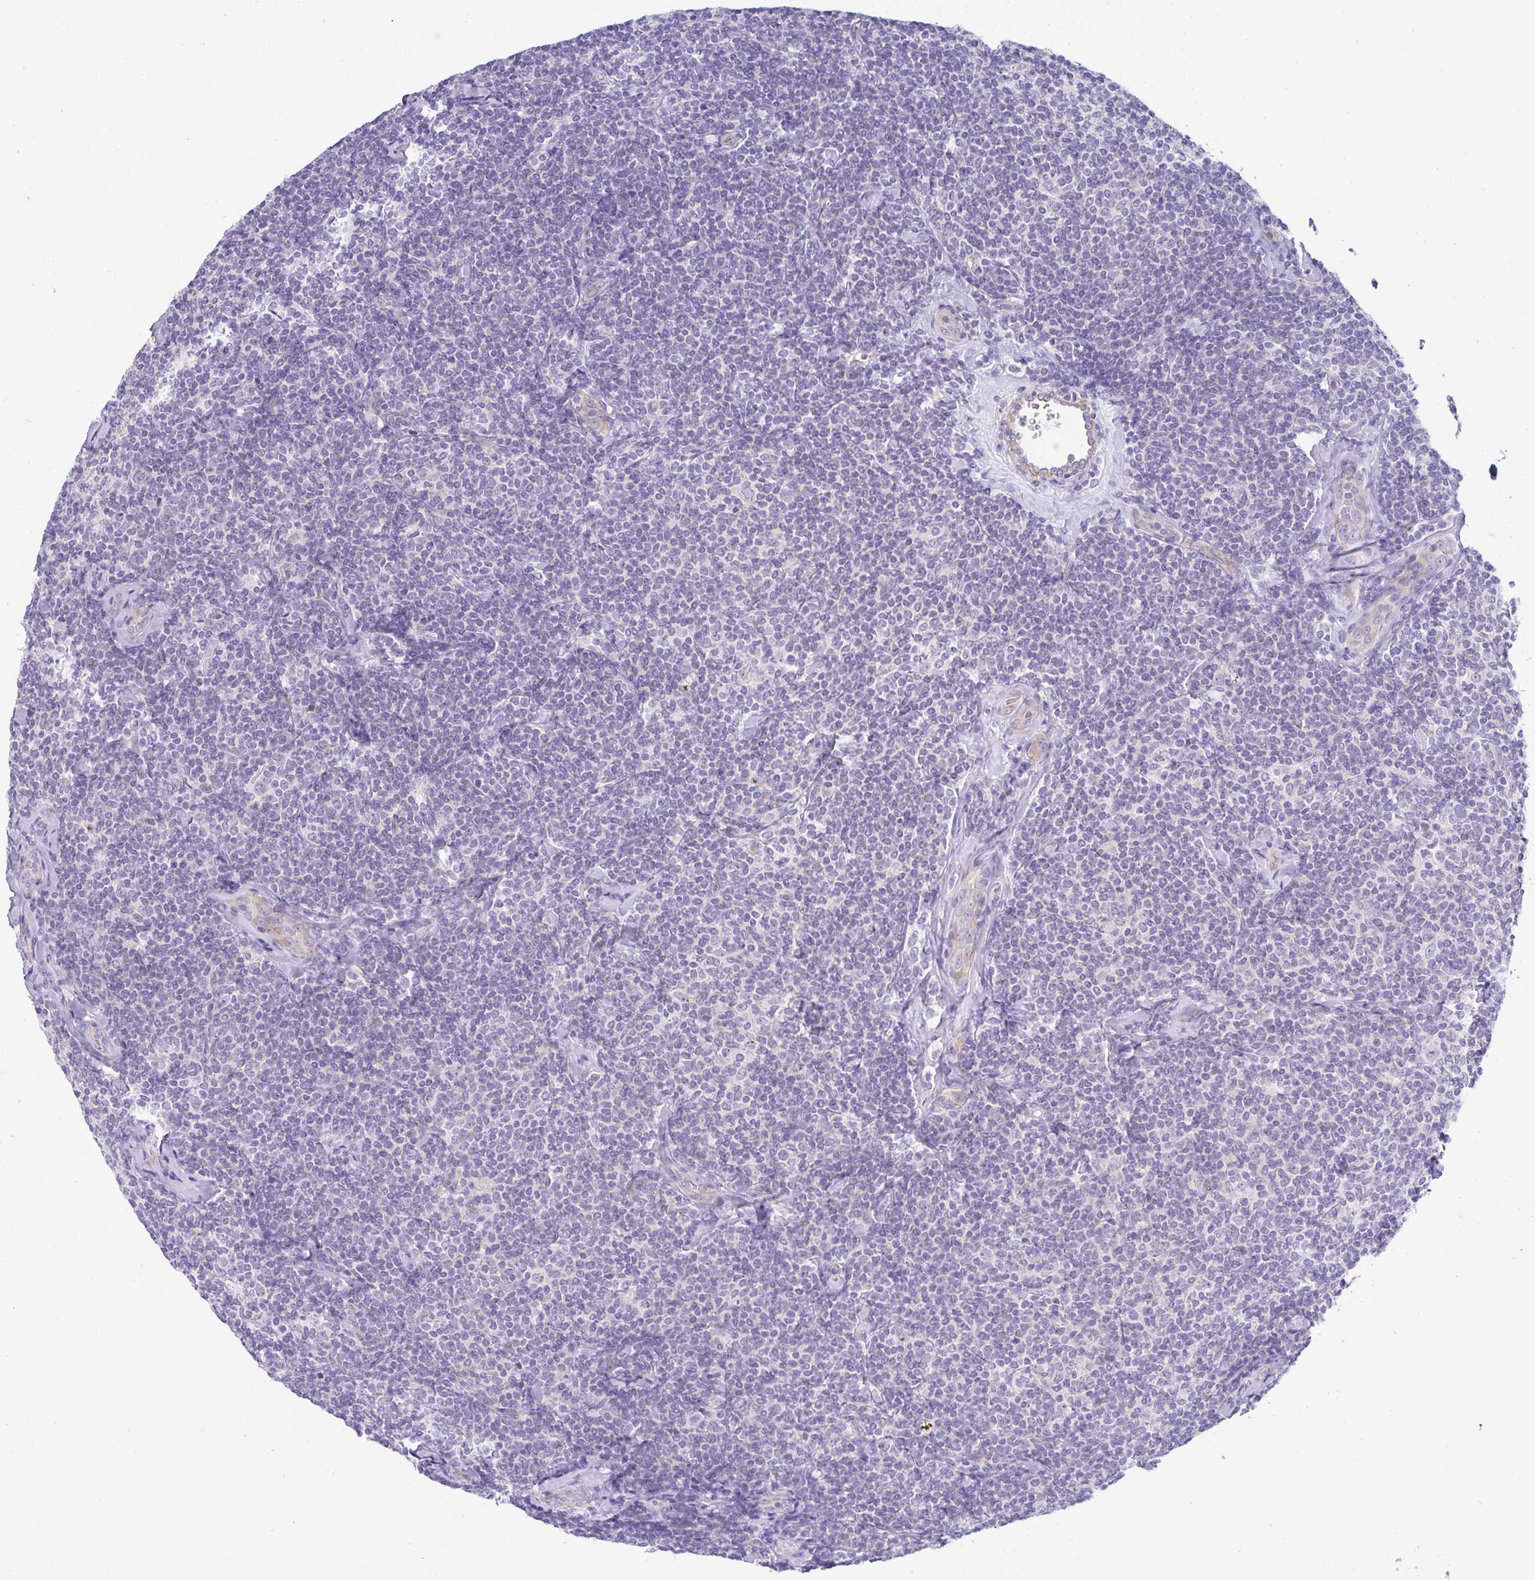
{"staining": {"intensity": "negative", "quantity": "none", "location": "none"}, "tissue": "lymphoma", "cell_type": "Tumor cells", "image_type": "cancer", "snomed": [{"axis": "morphology", "description": "Malignant lymphoma, non-Hodgkin's type, Low grade"}, {"axis": "topography", "description": "Lymph node"}], "caption": "A histopathology image of lymphoma stained for a protein reveals no brown staining in tumor cells.", "gene": "FAM177A1", "patient": {"sex": "female", "age": 56}}